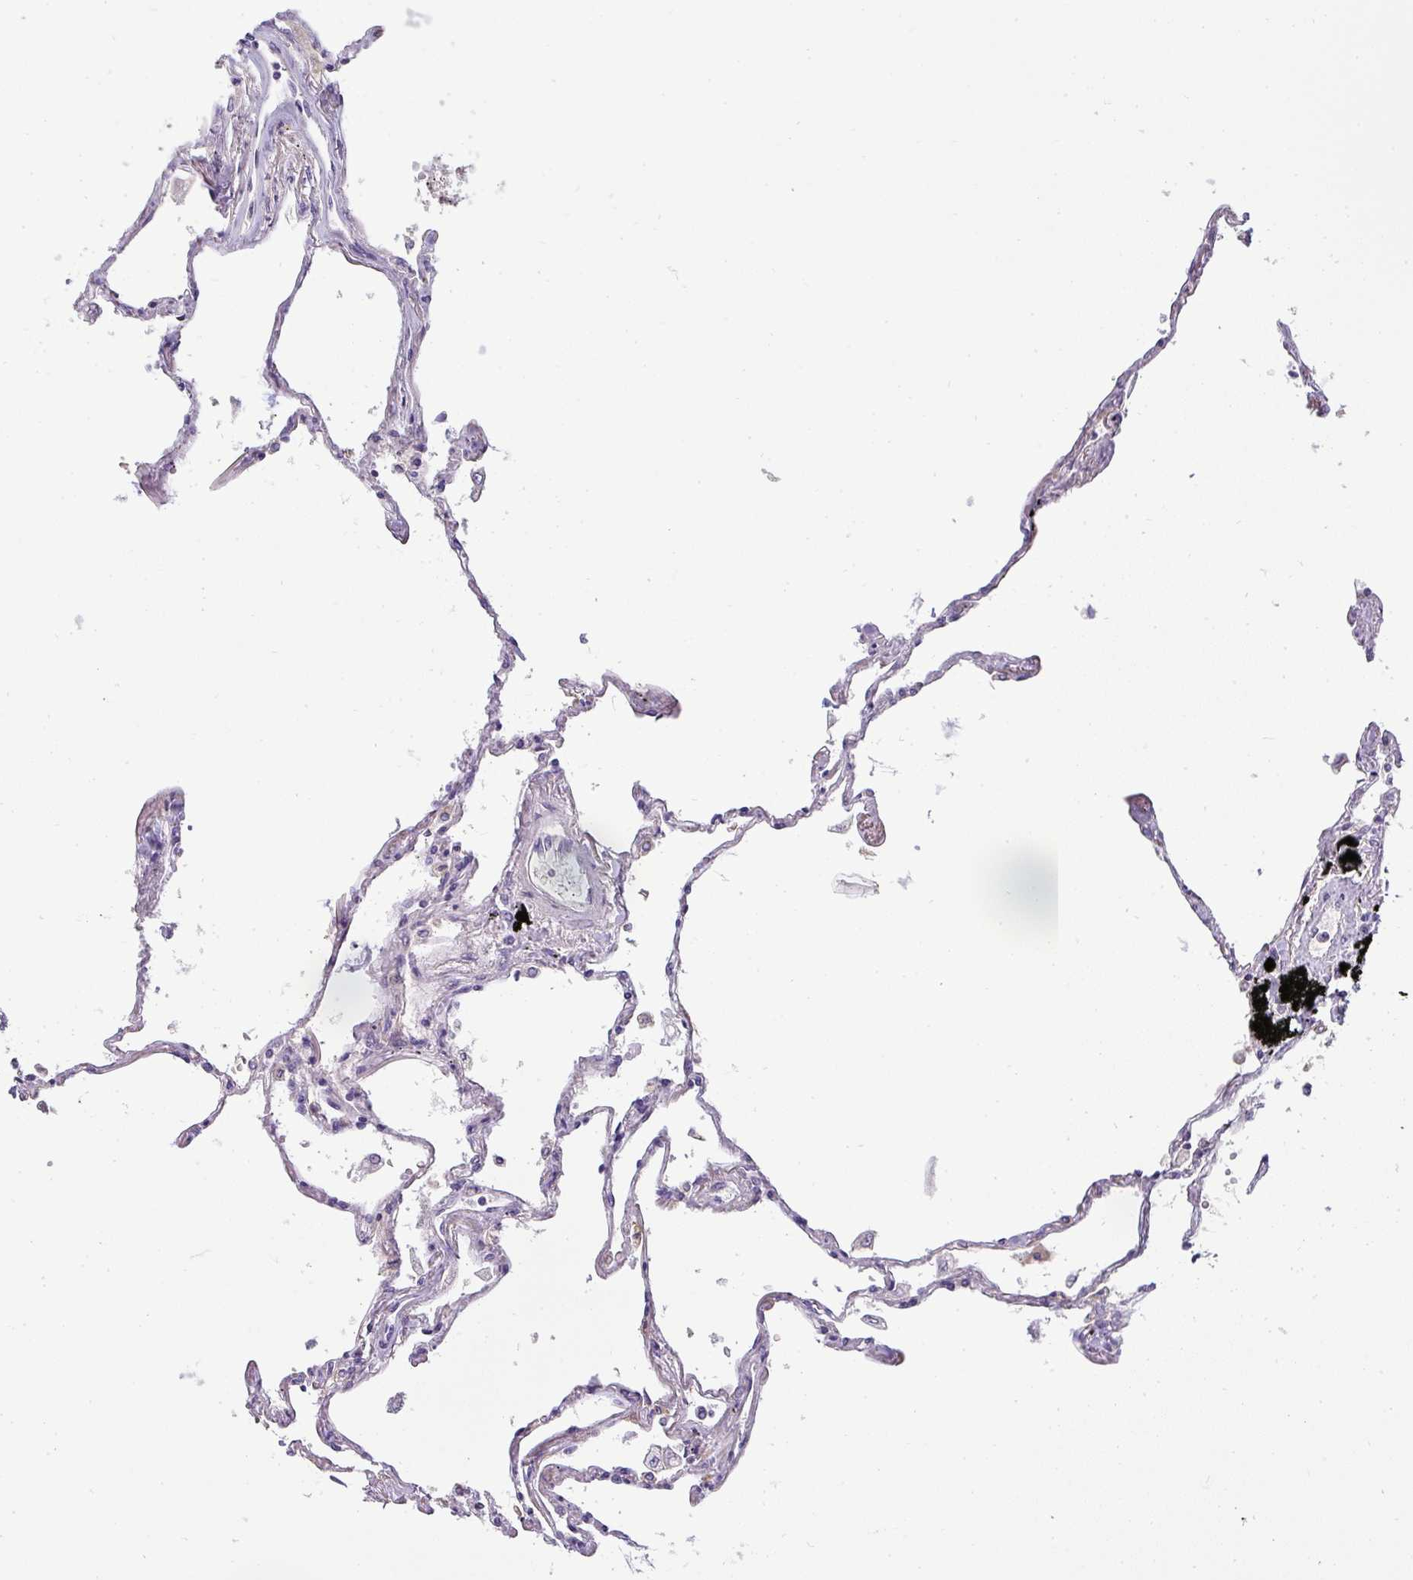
{"staining": {"intensity": "moderate", "quantity": "25%-75%", "location": "cytoplasmic/membranous"}, "tissue": "lung", "cell_type": "Alveolar cells", "image_type": "normal", "snomed": [{"axis": "morphology", "description": "Normal tissue, NOS"}, {"axis": "topography", "description": "Lung"}], "caption": "Alveolar cells demonstrate moderate cytoplasmic/membranous staining in approximately 25%-75% of cells in unremarkable lung. The protein of interest is shown in brown color, while the nuclei are stained blue.", "gene": "ASXL3", "patient": {"sex": "female", "age": 67}}